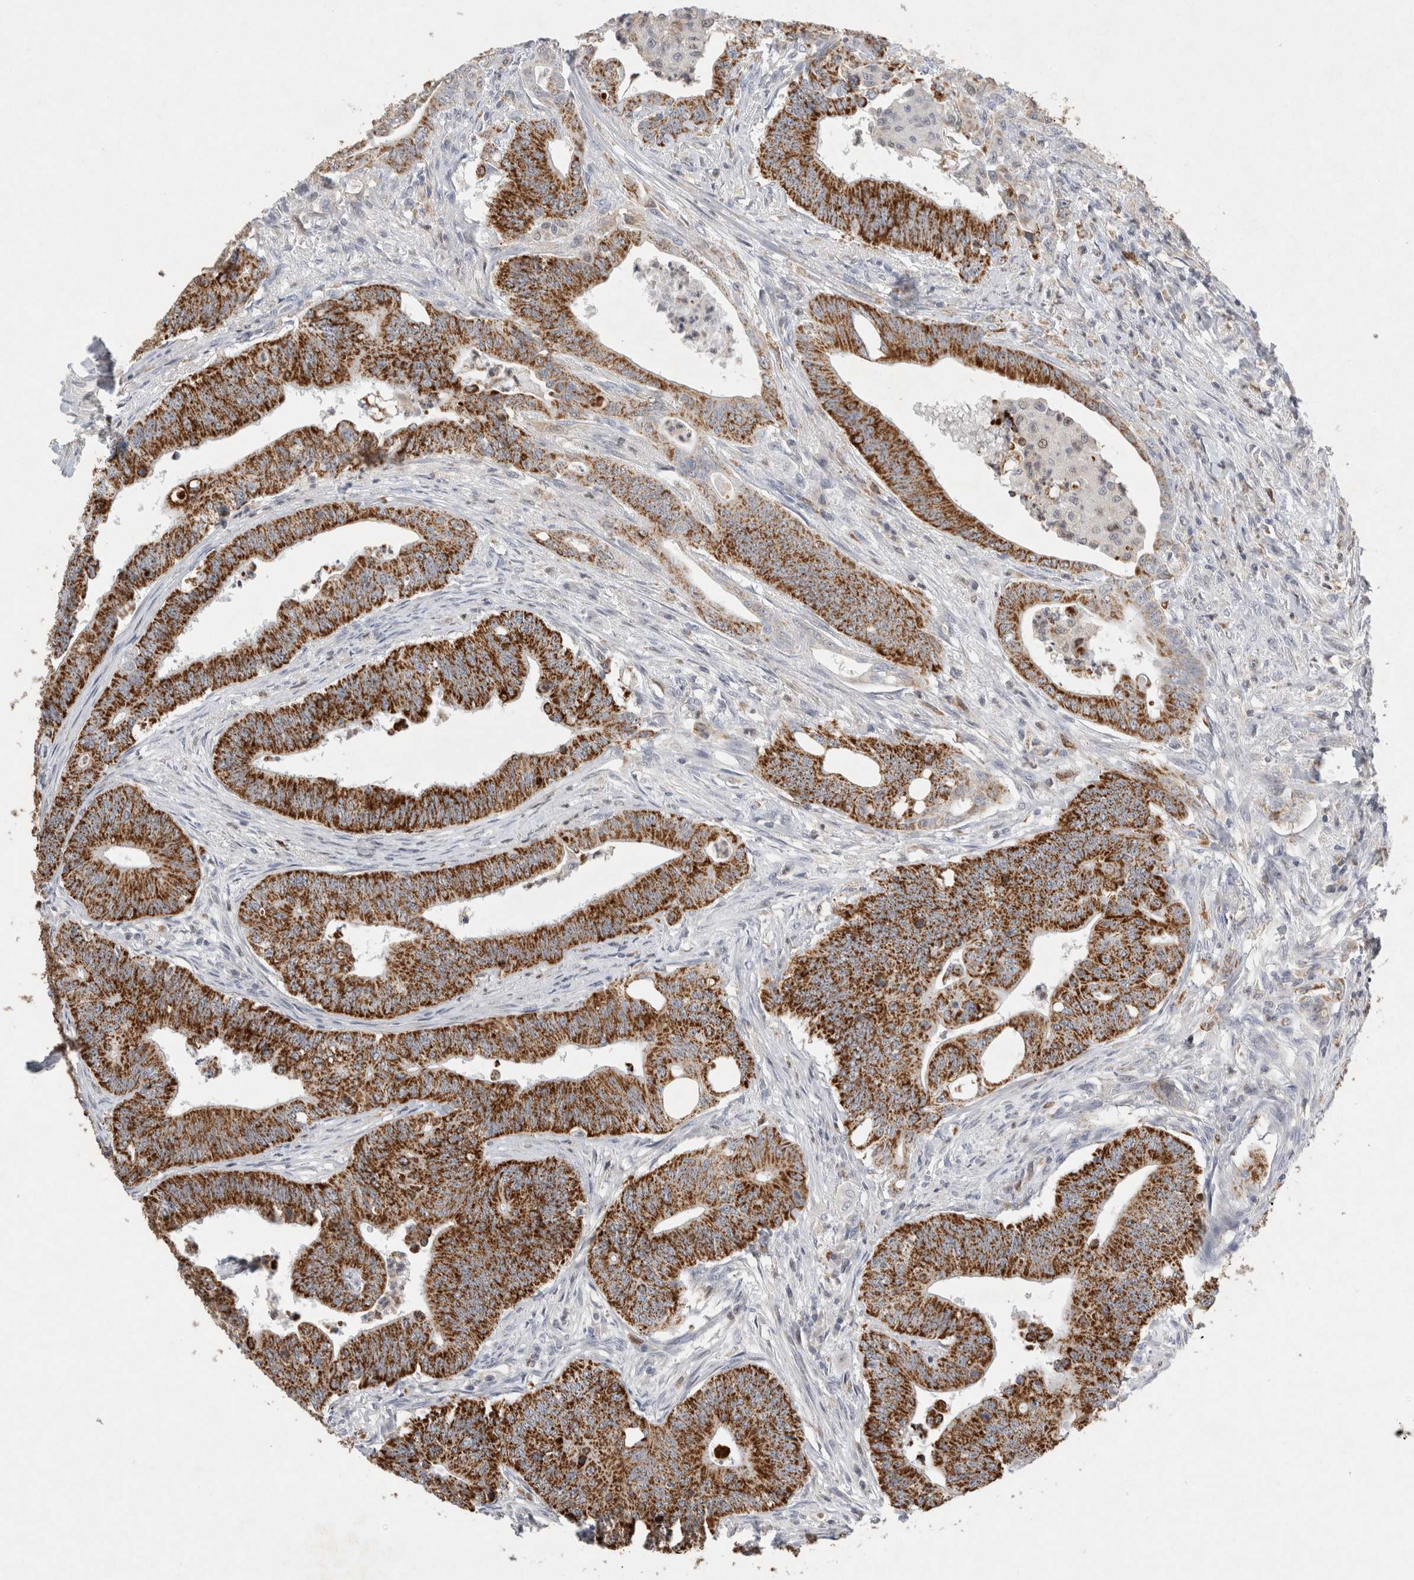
{"staining": {"intensity": "strong", "quantity": ">75%", "location": "cytoplasmic/membranous"}, "tissue": "colorectal cancer", "cell_type": "Tumor cells", "image_type": "cancer", "snomed": [{"axis": "morphology", "description": "Adenoma, NOS"}, {"axis": "morphology", "description": "Adenocarcinoma, NOS"}, {"axis": "topography", "description": "Colon"}], "caption": "DAB (3,3'-diaminobenzidine) immunohistochemical staining of human colorectal adenoma shows strong cytoplasmic/membranous protein expression in approximately >75% of tumor cells.", "gene": "AGMAT", "patient": {"sex": "male", "age": 79}}